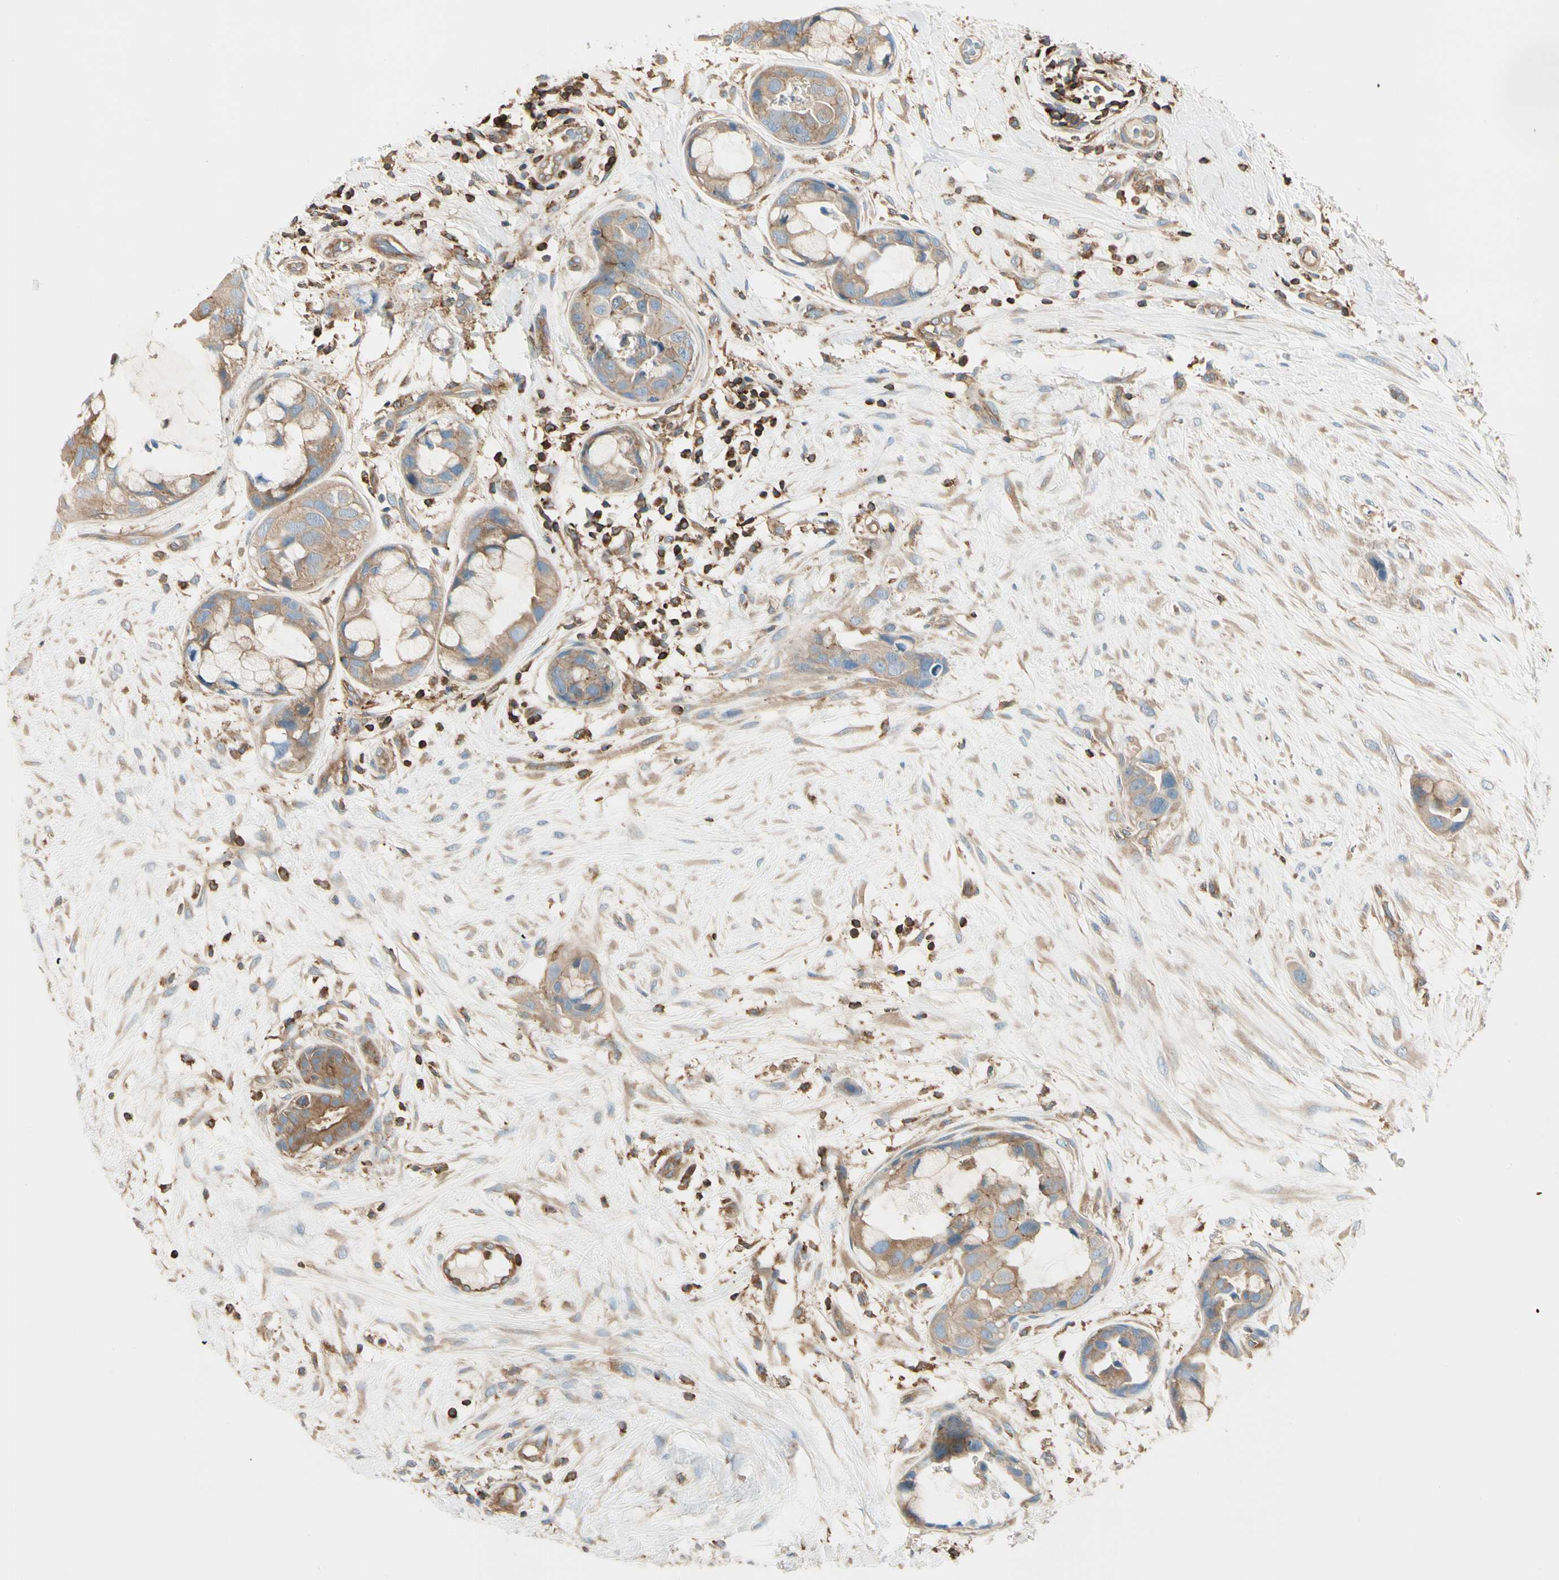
{"staining": {"intensity": "weak", "quantity": ">75%", "location": "cytoplasmic/membranous"}, "tissue": "breast cancer", "cell_type": "Tumor cells", "image_type": "cancer", "snomed": [{"axis": "morphology", "description": "Duct carcinoma"}, {"axis": "topography", "description": "Breast"}], "caption": "A brown stain shows weak cytoplasmic/membranous staining of a protein in breast invasive ductal carcinoma tumor cells. Immunohistochemistry (ihc) stains the protein of interest in brown and the nuclei are stained blue.", "gene": "CAPZA2", "patient": {"sex": "female", "age": 40}}